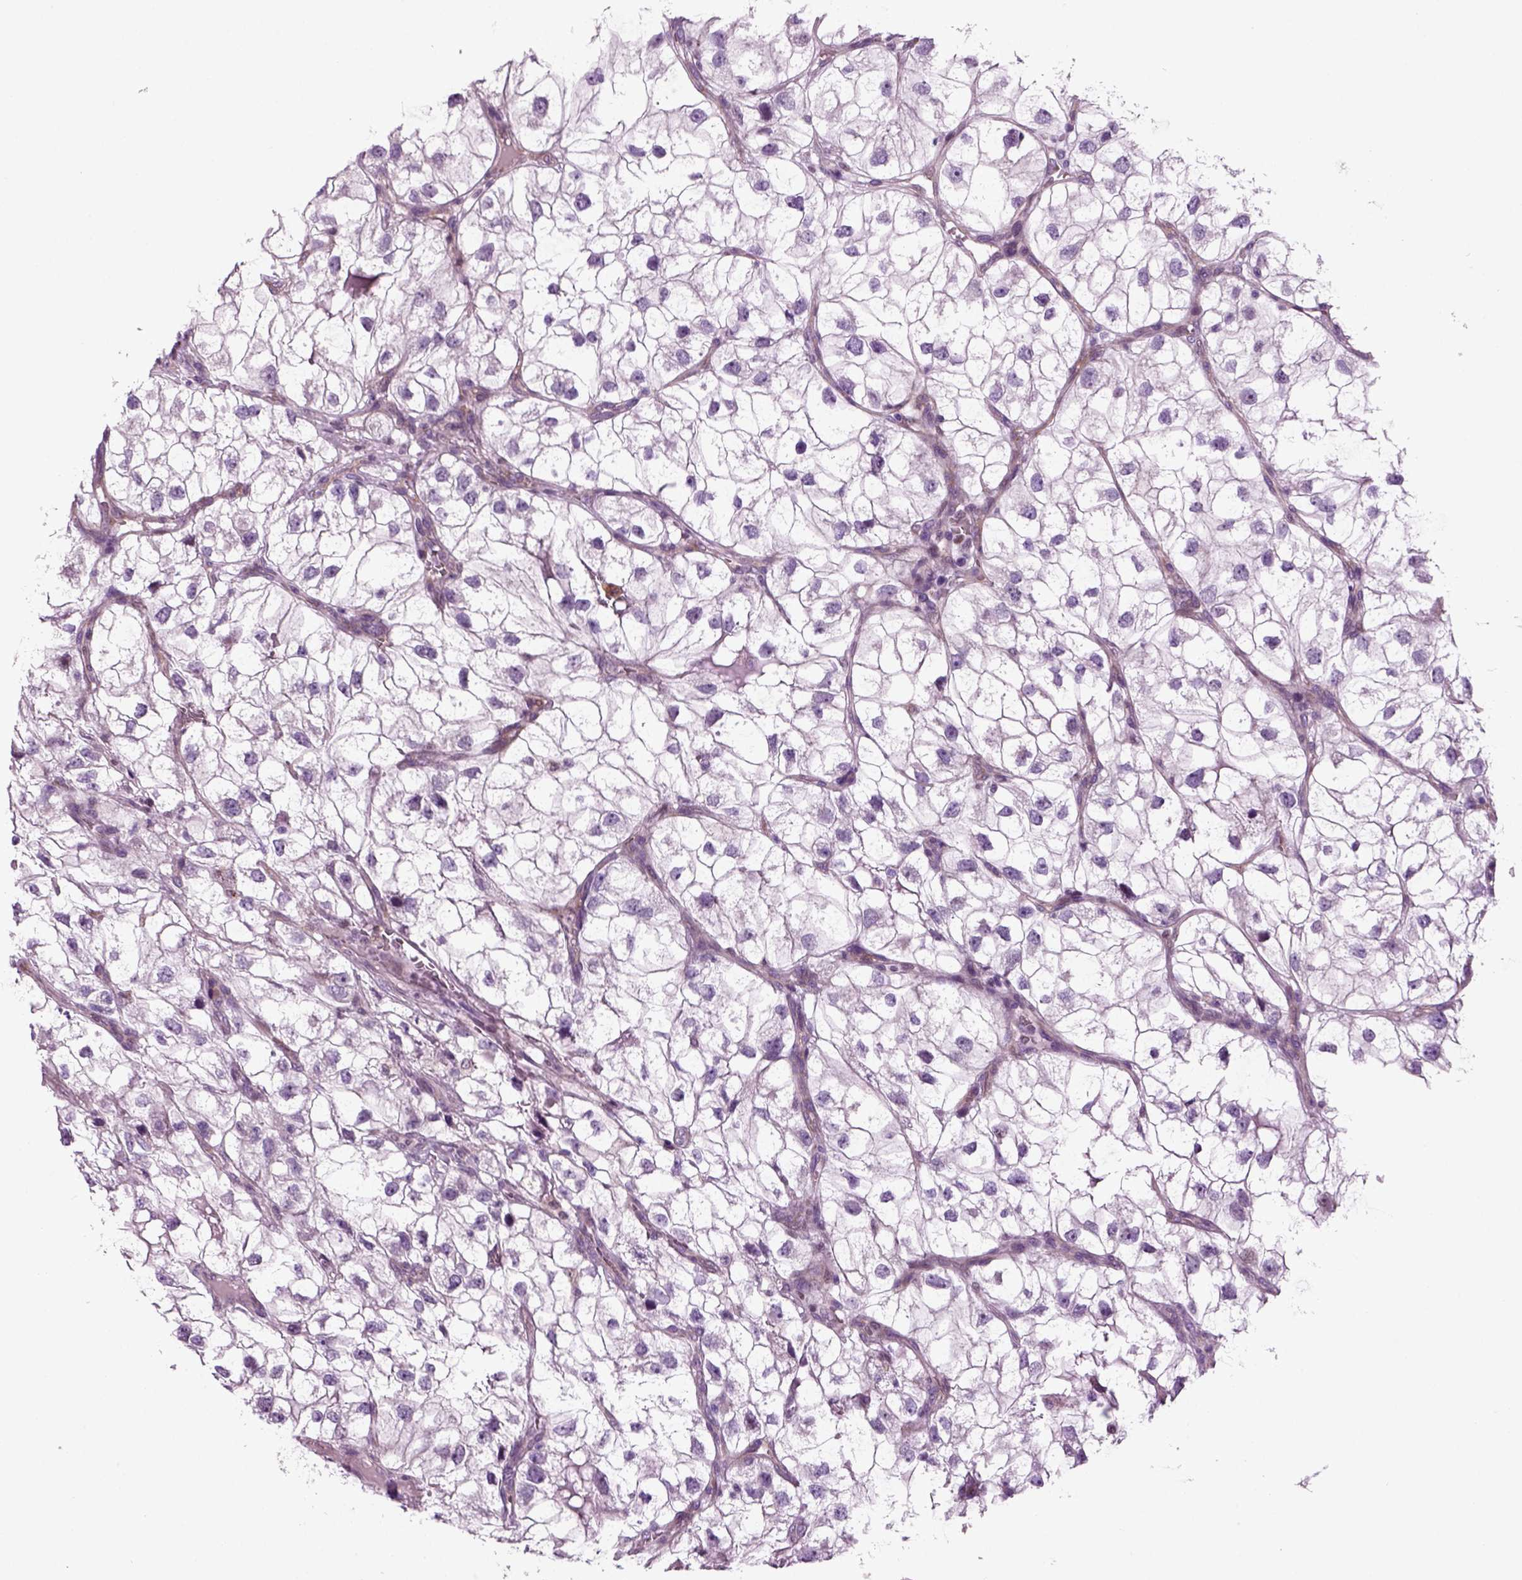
{"staining": {"intensity": "negative", "quantity": "none", "location": "none"}, "tissue": "renal cancer", "cell_type": "Tumor cells", "image_type": "cancer", "snomed": [{"axis": "morphology", "description": "Adenocarcinoma, NOS"}, {"axis": "topography", "description": "Kidney"}], "caption": "Renal cancer was stained to show a protein in brown. There is no significant staining in tumor cells. (DAB (3,3'-diaminobenzidine) IHC visualized using brightfield microscopy, high magnification).", "gene": "ARID3A", "patient": {"sex": "male", "age": 59}}